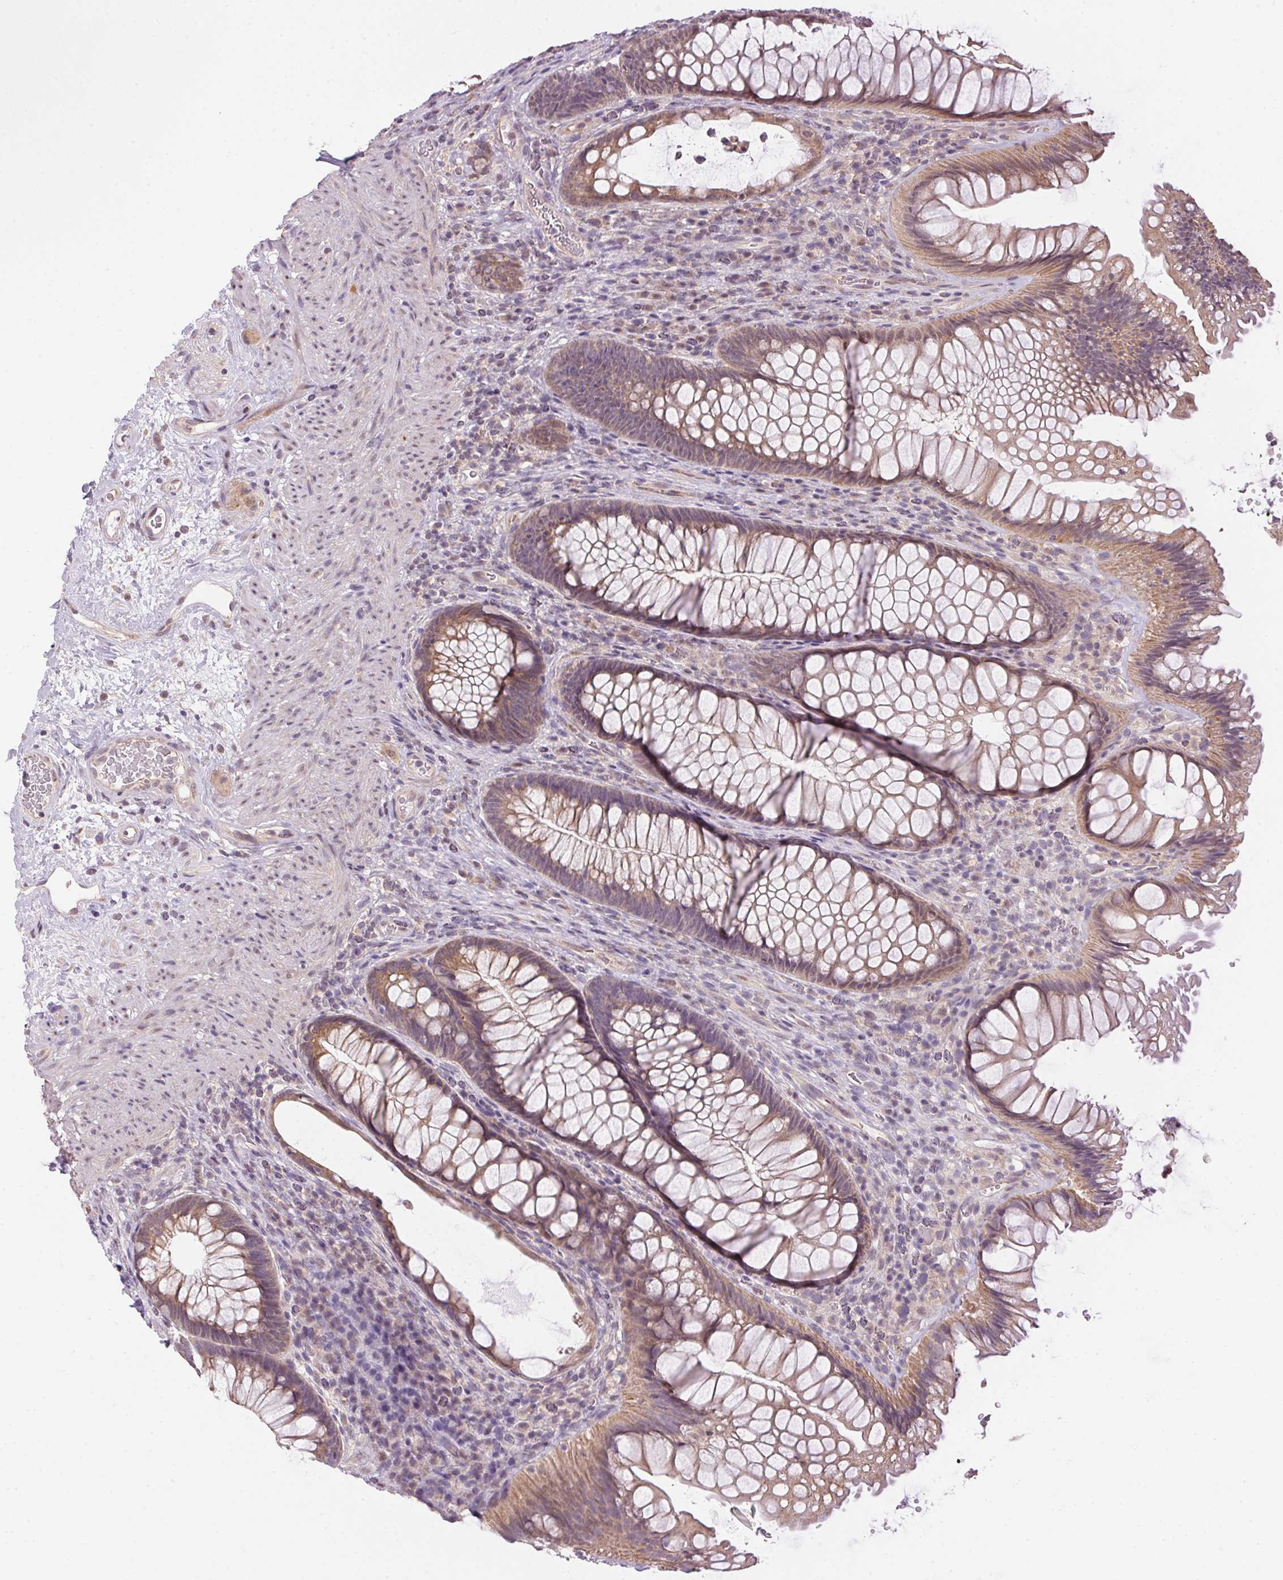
{"staining": {"intensity": "weak", "quantity": ">75%", "location": "cytoplasmic/membranous"}, "tissue": "rectum", "cell_type": "Glandular cells", "image_type": "normal", "snomed": [{"axis": "morphology", "description": "Normal tissue, NOS"}, {"axis": "topography", "description": "Smooth muscle"}, {"axis": "topography", "description": "Rectum"}], "caption": "A low amount of weak cytoplasmic/membranous expression is identified in approximately >75% of glandular cells in normal rectum. The staining was performed using DAB to visualize the protein expression in brown, while the nuclei were stained in blue with hematoxylin (Magnification: 20x).", "gene": "SC5D", "patient": {"sex": "male", "age": 53}}